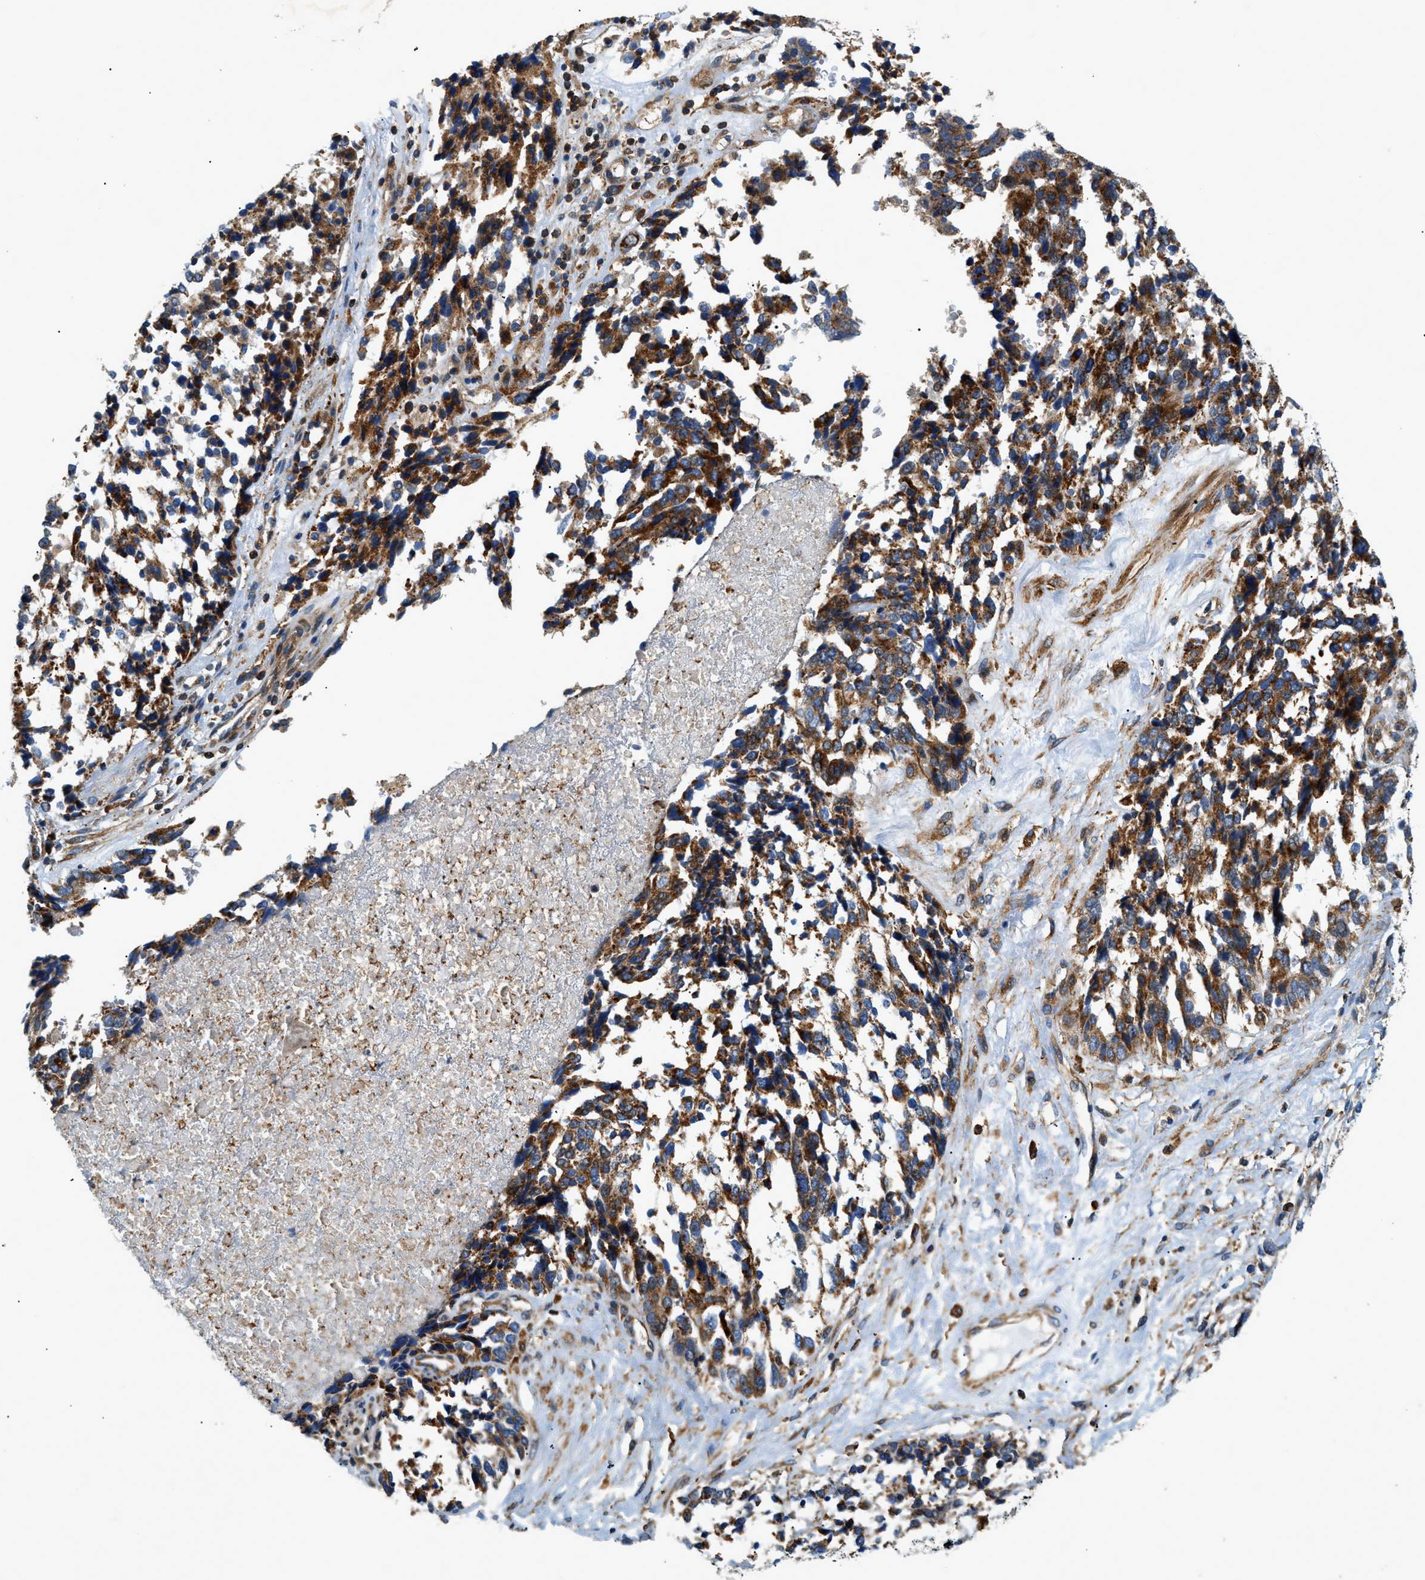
{"staining": {"intensity": "strong", "quantity": ">75%", "location": "cytoplasmic/membranous"}, "tissue": "ovarian cancer", "cell_type": "Tumor cells", "image_type": "cancer", "snomed": [{"axis": "morphology", "description": "Cystadenocarcinoma, serous, NOS"}, {"axis": "topography", "description": "Ovary"}], "caption": "Ovarian cancer tissue shows strong cytoplasmic/membranous positivity in approximately >75% of tumor cells, visualized by immunohistochemistry.", "gene": "DHODH", "patient": {"sex": "female", "age": 44}}